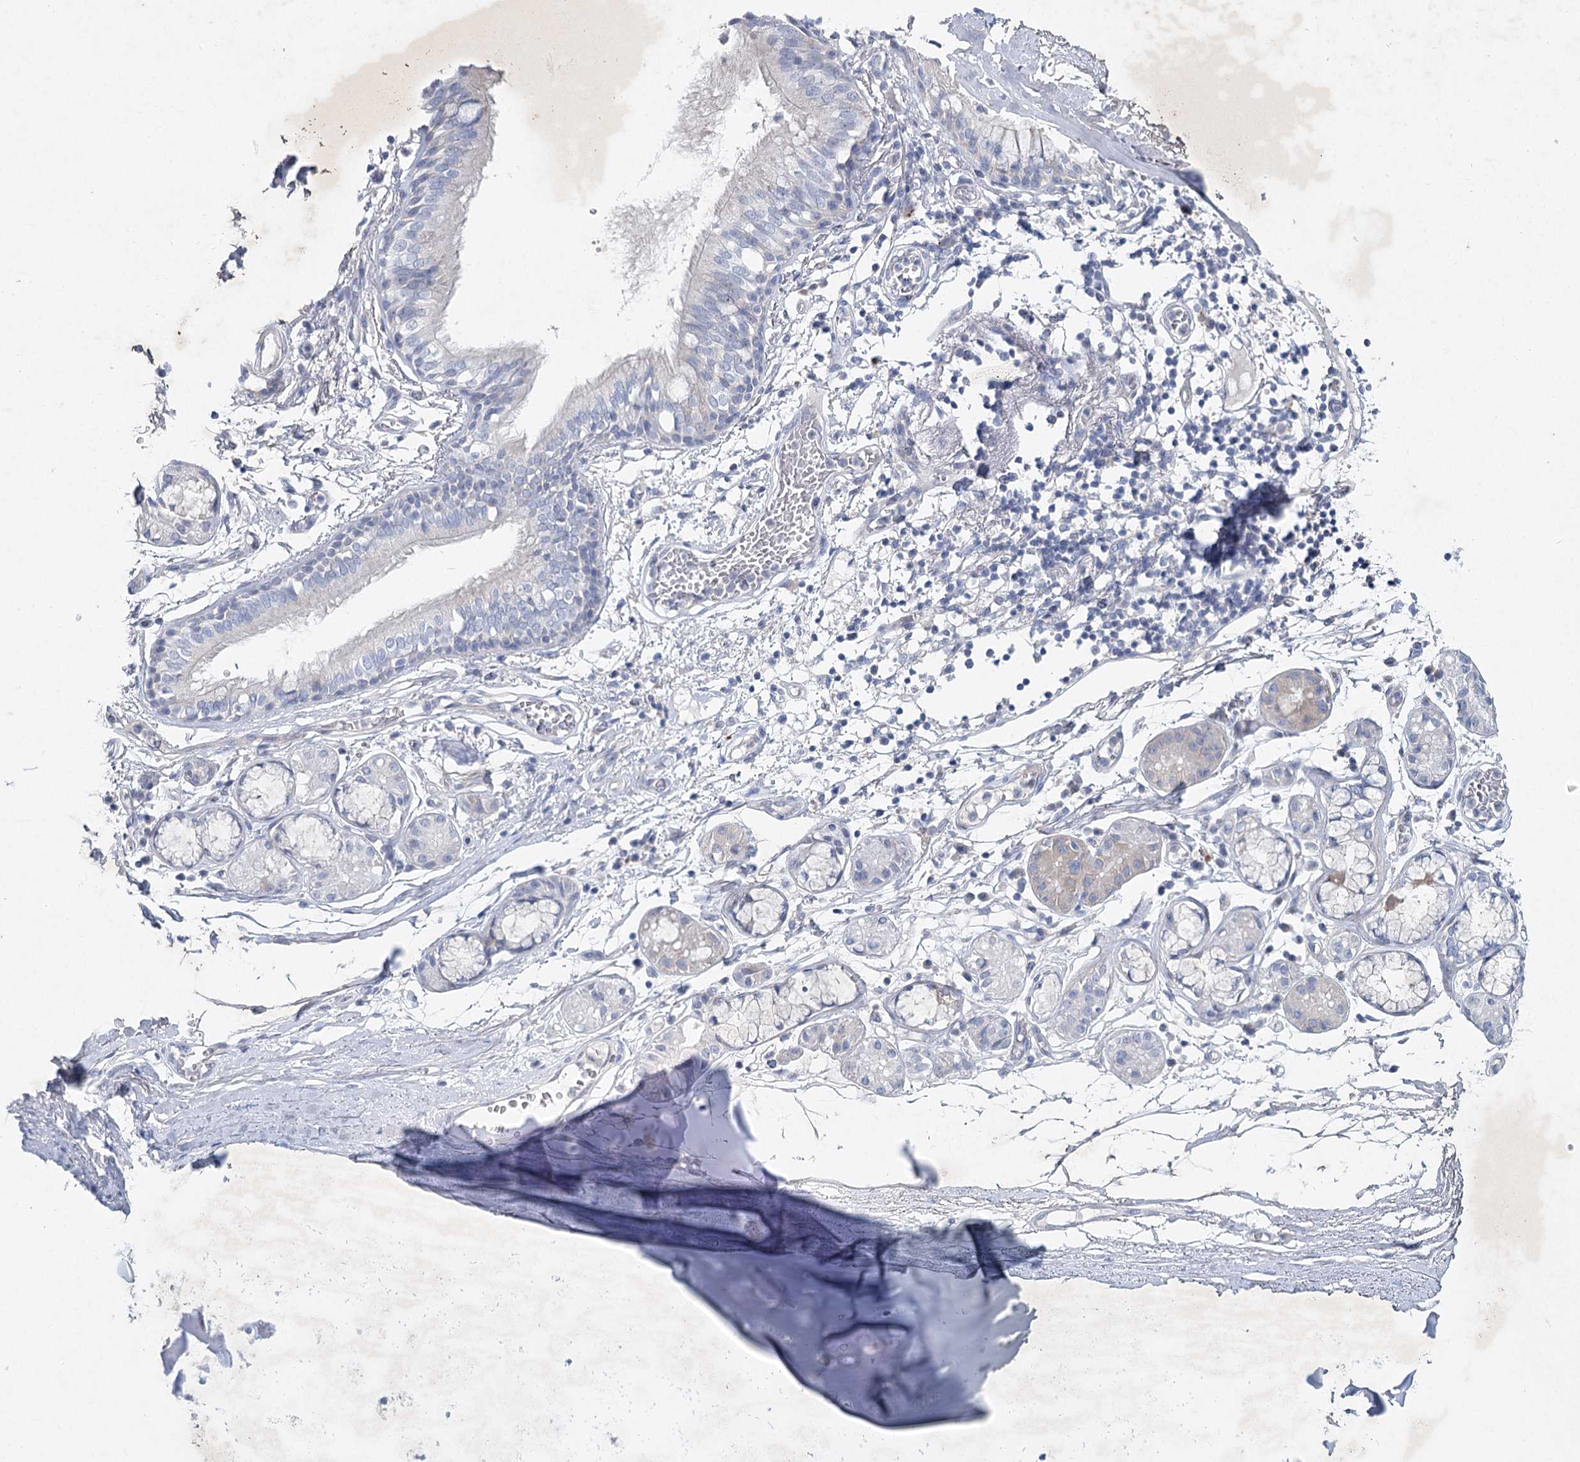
{"staining": {"intensity": "negative", "quantity": "none", "location": "none"}, "tissue": "adipose tissue", "cell_type": "Adipocytes", "image_type": "normal", "snomed": [{"axis": "morphology", "description": "Normal tissue, NOS"}, {"axis": "topography", "description": "Cartilage tissue"}], "caption": "The immunohistochemistry (IHC) image has no significant staining in adipocytes of adipose tissue. (IHC, brightfield microscopy, high magnification).", "gene": "MAP3K13", "patient": {"sex": "female", "age": 63}}